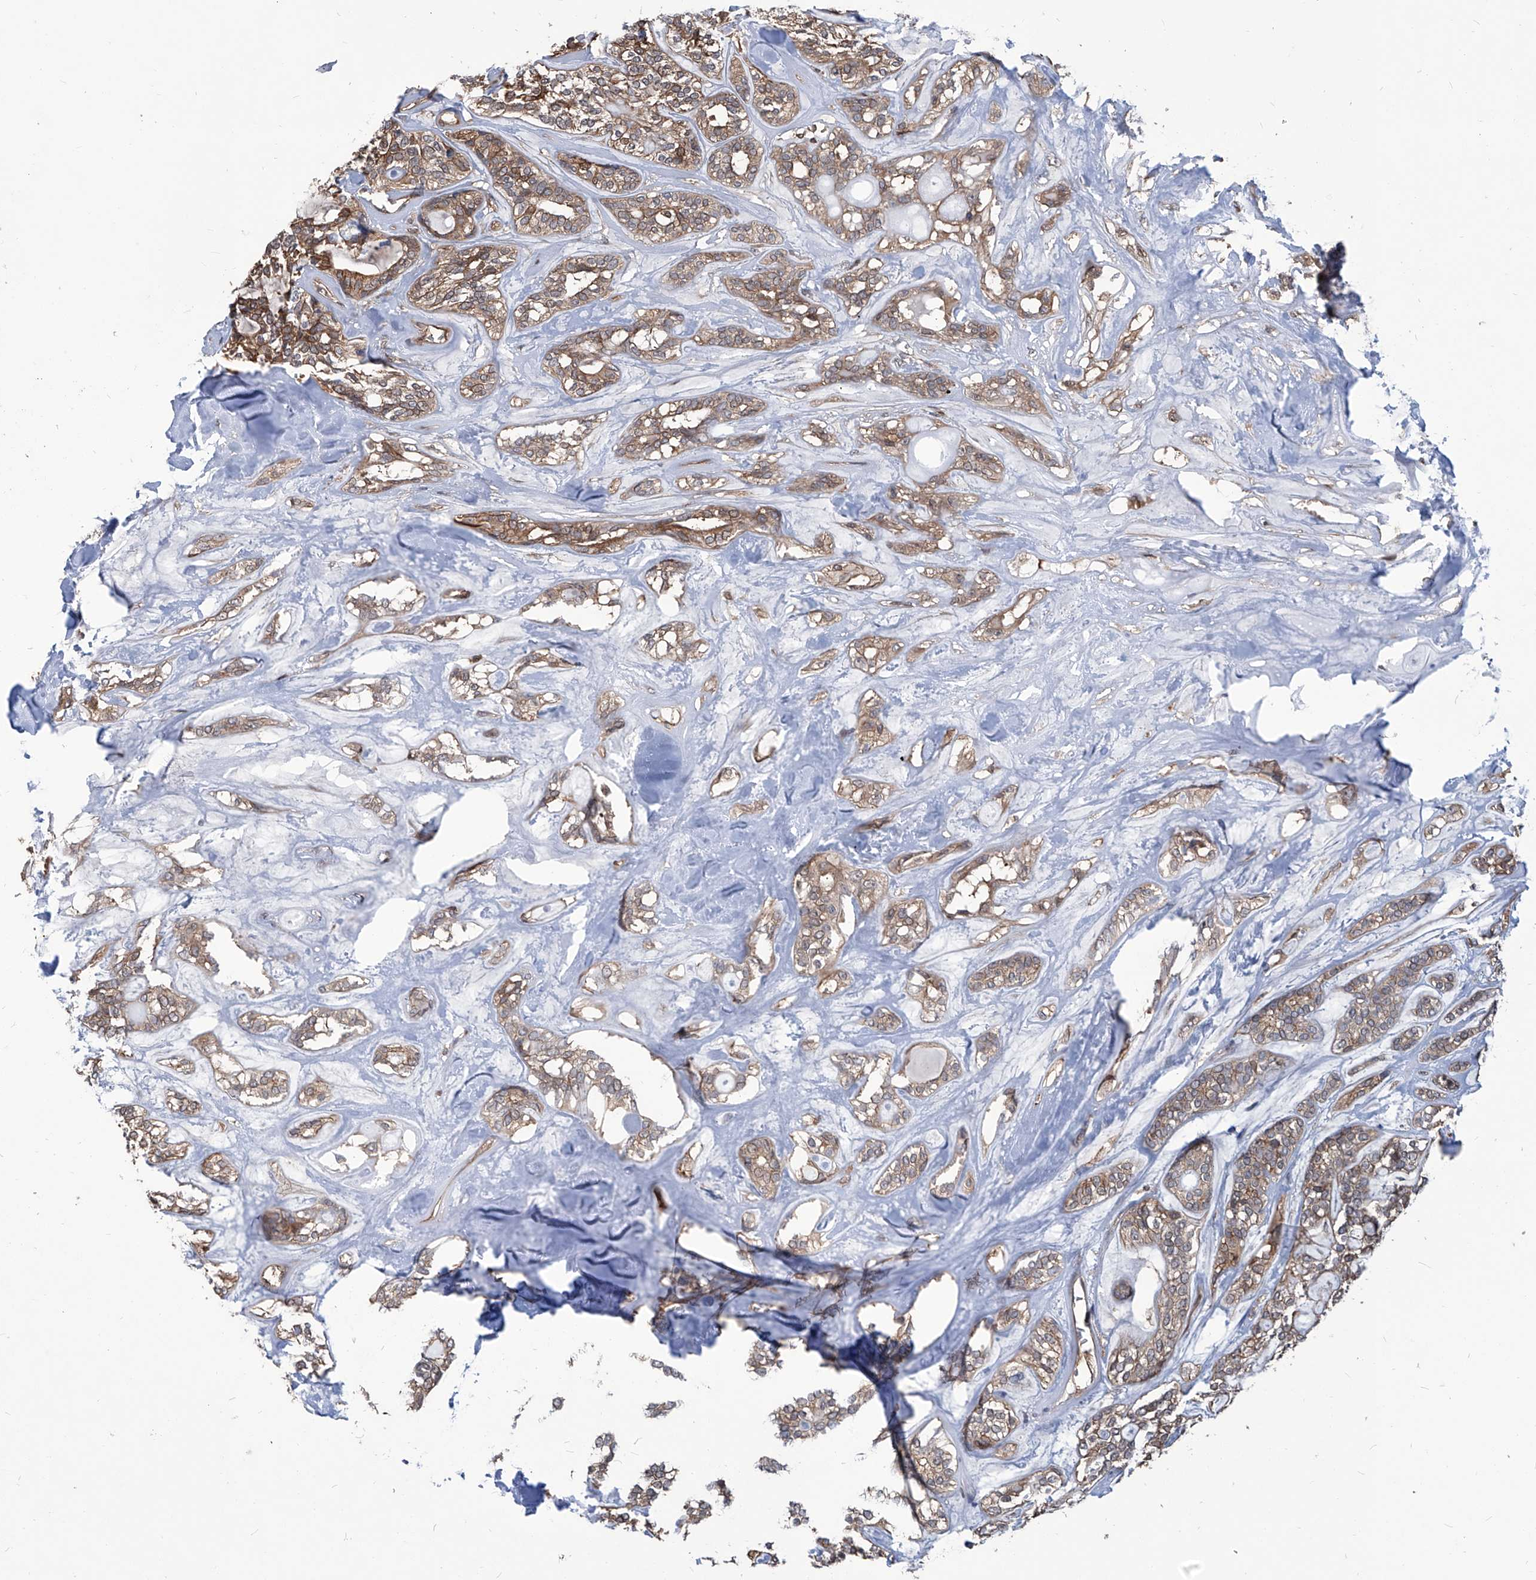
{"staining": {"intensity": "weak", "quantity": ">75%", "location": "cytoplasmic/membranous"}, "tissue": "head and neck cancer", "cell_type": "Tumor cells", "image_type": "cancer", "snomed": [{"axis": "morphology", "description": "Adenocarcinoma, NOS"}, {"axis": "topography", "description": "Head-Neck"}], "caption": "Adenocarcinoma (head and neck) stained with IHC displays weak cytoplasmic/membranous positivity in about >75% of tumor cells. The protein of interest is shown in brown color, while the nuclei are stained blue.", "gene": "PSMB1", "patient": {"sex": "male", "age": 66}}